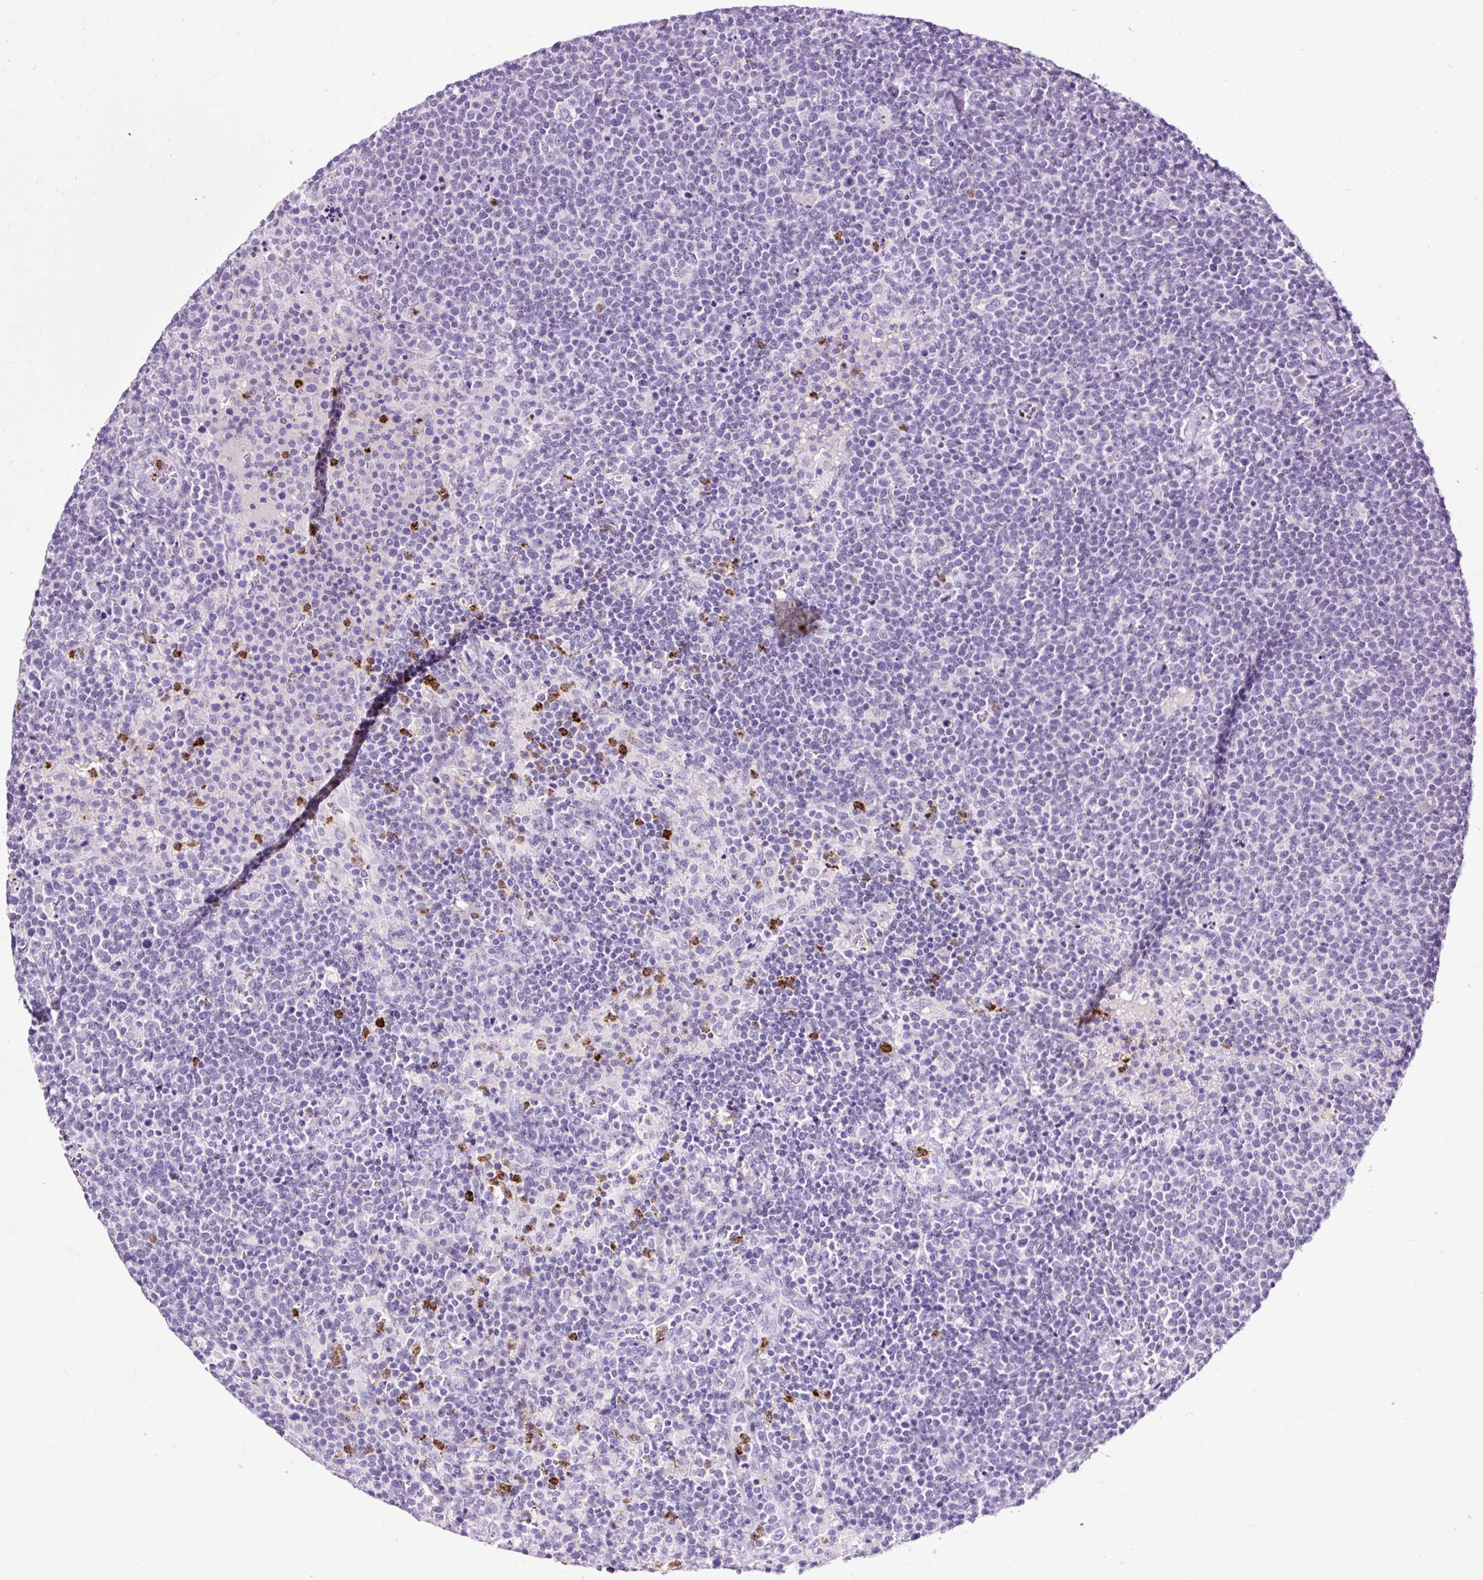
{"staining": {"intensity": "negative", "quantity": "none", "location": "none"}, "tissue": "lymphoma", "cell_type": "Tumor cells", "image_type": "cancer", "snomed": [{"axis": "morphology", "description": "Malignant lymphoma, non-Hodgkin's type, High grade"}, {"axis": "topography", "description": "Lymph node"}], "caption": "High power microscopy micrograph of an IHC histopathology image of malignant lymphoma, non-Hodgkin's type (high-grade), revealing no significant positivity in tumor cells. The staining is performed using DAB (3,3'-diaminobenzidine) brown chromogen with nuclei counter-stained in using hematoxylin.", "gene": "SLC7A8", "patient": {"sex": "male", "age": 61}}